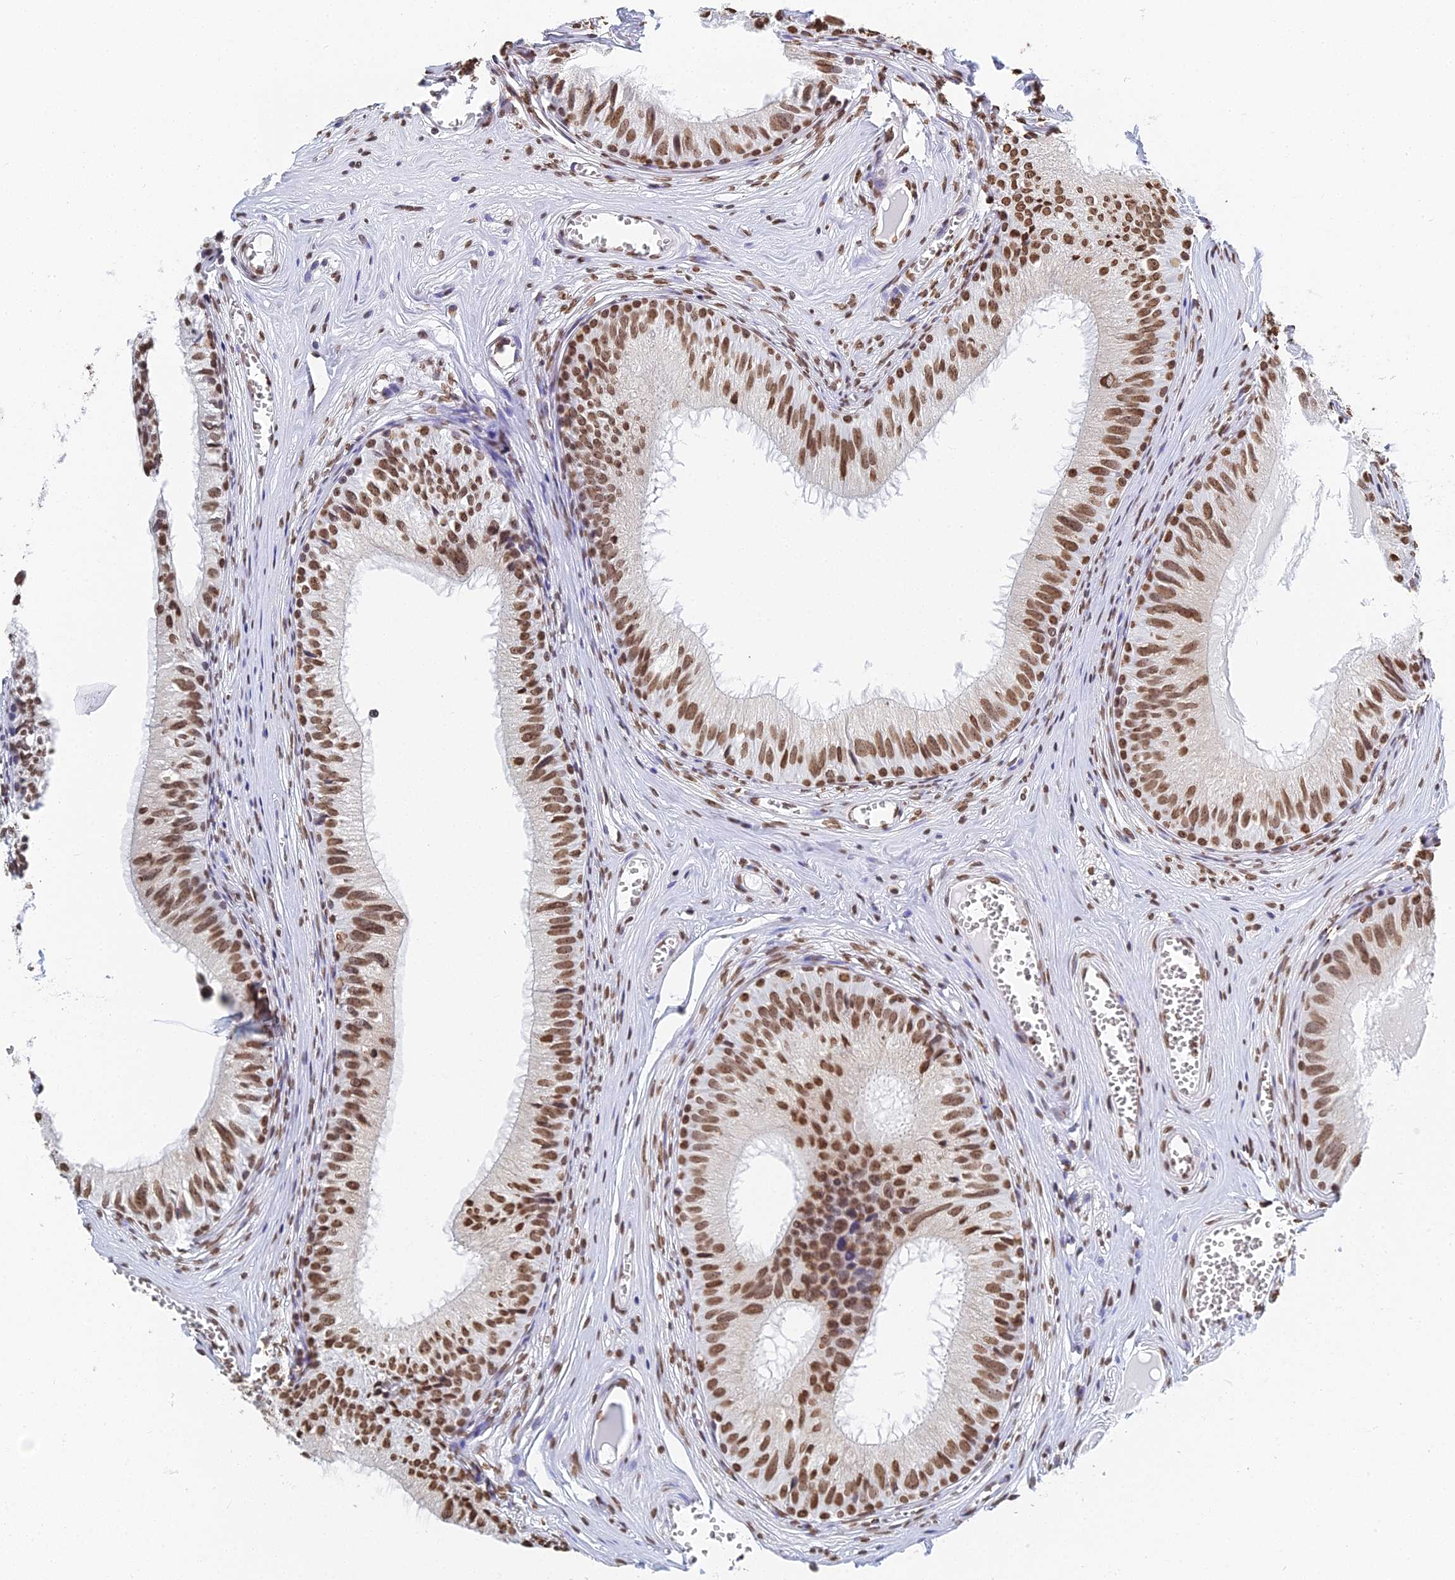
{"staining": {"intensity": "strong", "quantity": ">75%", "location": "nuclear"}, "tissue": "epididymis", "cell_type": "Glandular cells", "image_type": "normal", "snomed": [{"axis": "morphology", "description": "Normal tissue, NOS"}, {"axis": "topography", "description": "Epididymis"}], "caption": "High-magnification brightfield microscopy of unremarkable epididymis stained with DAB (3,3'-diaminobenzidine) (brown) and counterstained with hematoxylin (blue). glandular cells exhibit strong nuclear positivity is appreciated in about>75% of cells. (DAB = brown stain, brightfield microscopy at high magnification).", "gene": "GBP3", "patient": {"sex": "male", "age": 36}}